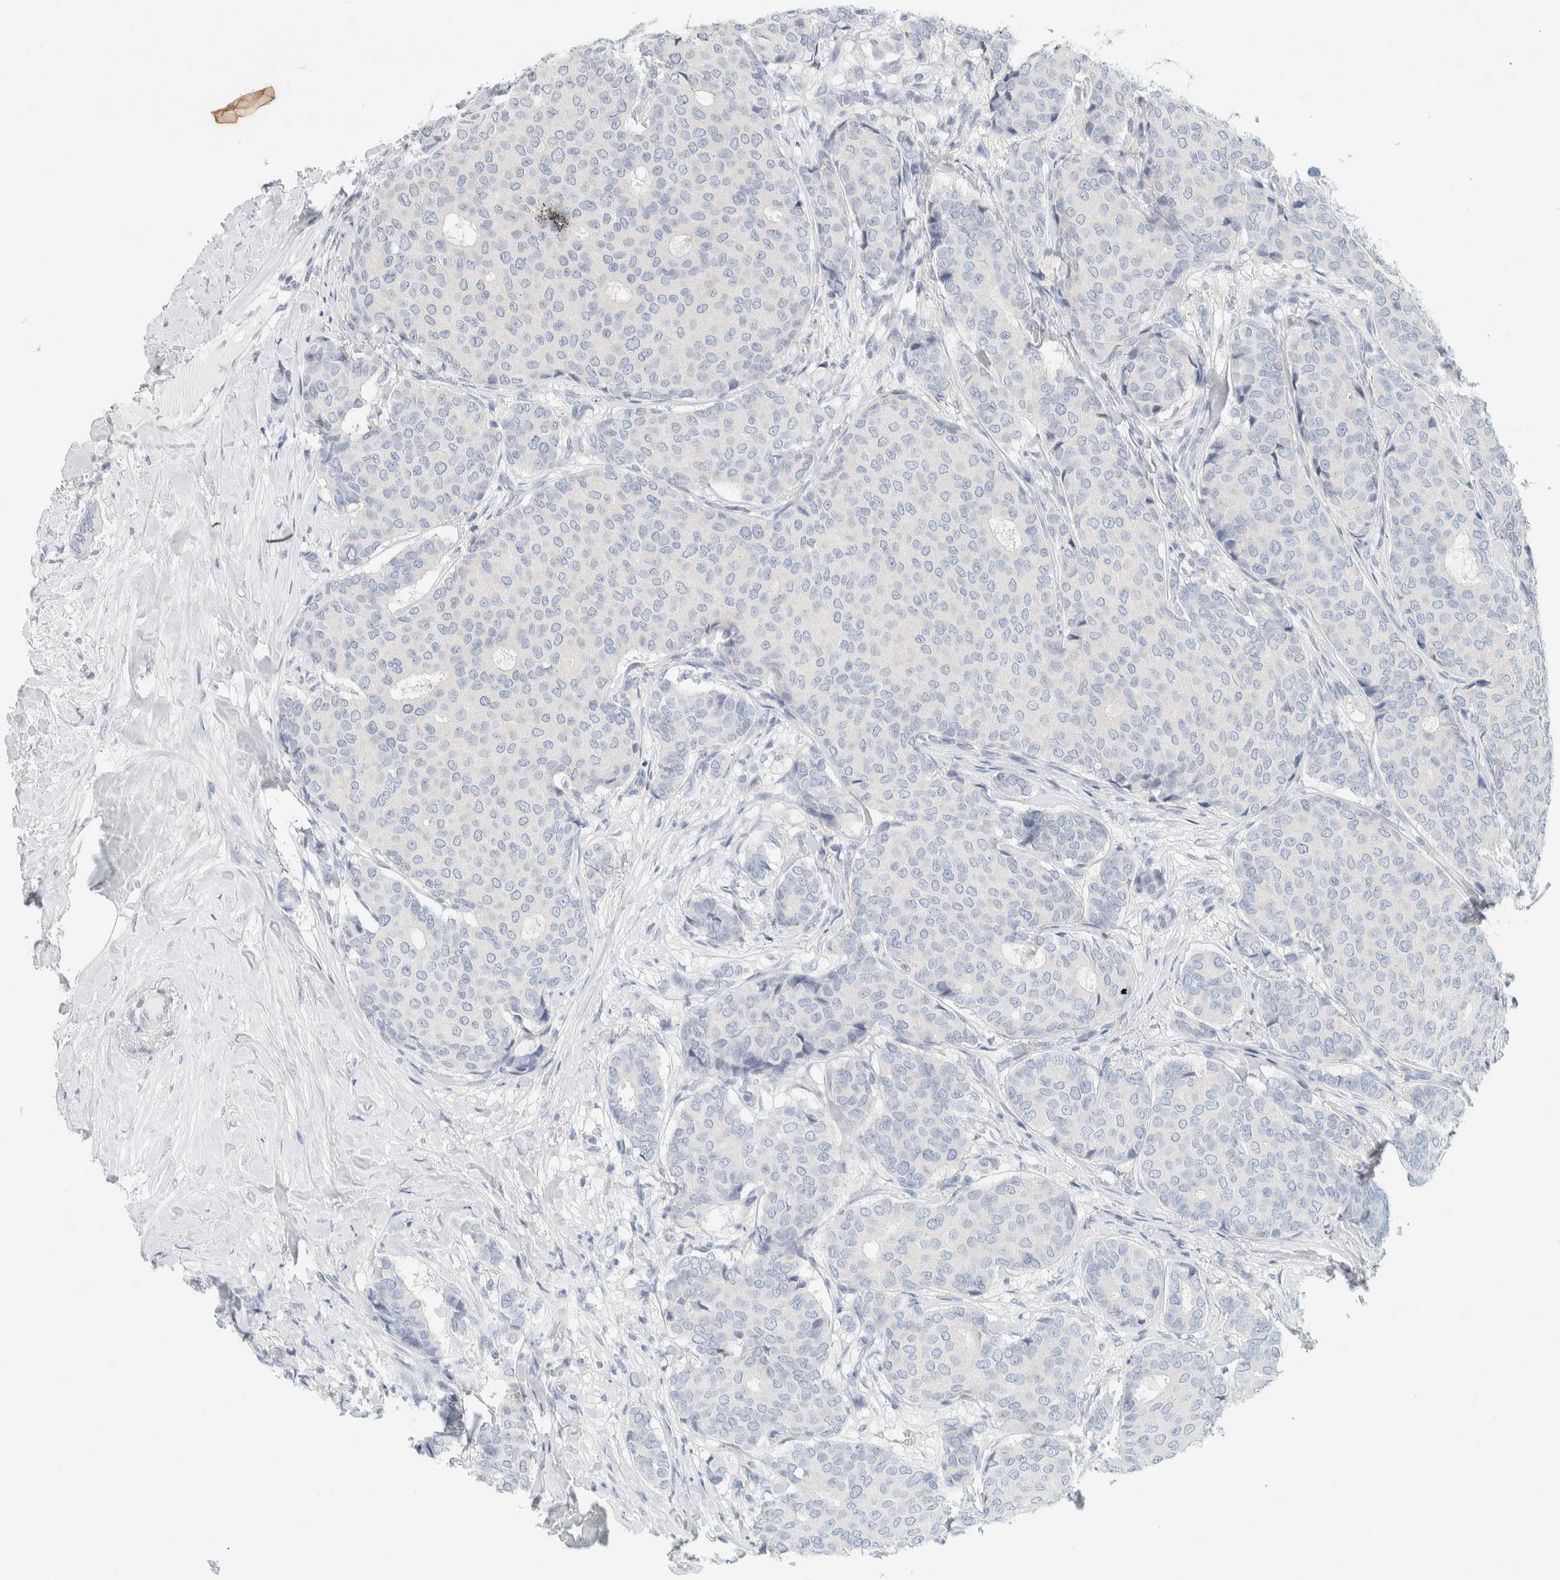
{"staining": {"intensity": "negative", "quantity": "none", "location": "none"}, "tissue": "breast cancer", "cell_type": "Tumor cells", "image_type": "cancer", "snomed": [{"axis": "morphology", "description": "Duct carcinoma"}, {"axis": "topography", "description": "Breast"}], "caption": "Human breast cancer (infiltrating ductal carcinoma) stained for a protein using immunohistochemistry exhibits no expression in tumor cells.", "gene": "ALOX12B", "patient": {"sex": "female", "age": 75}}